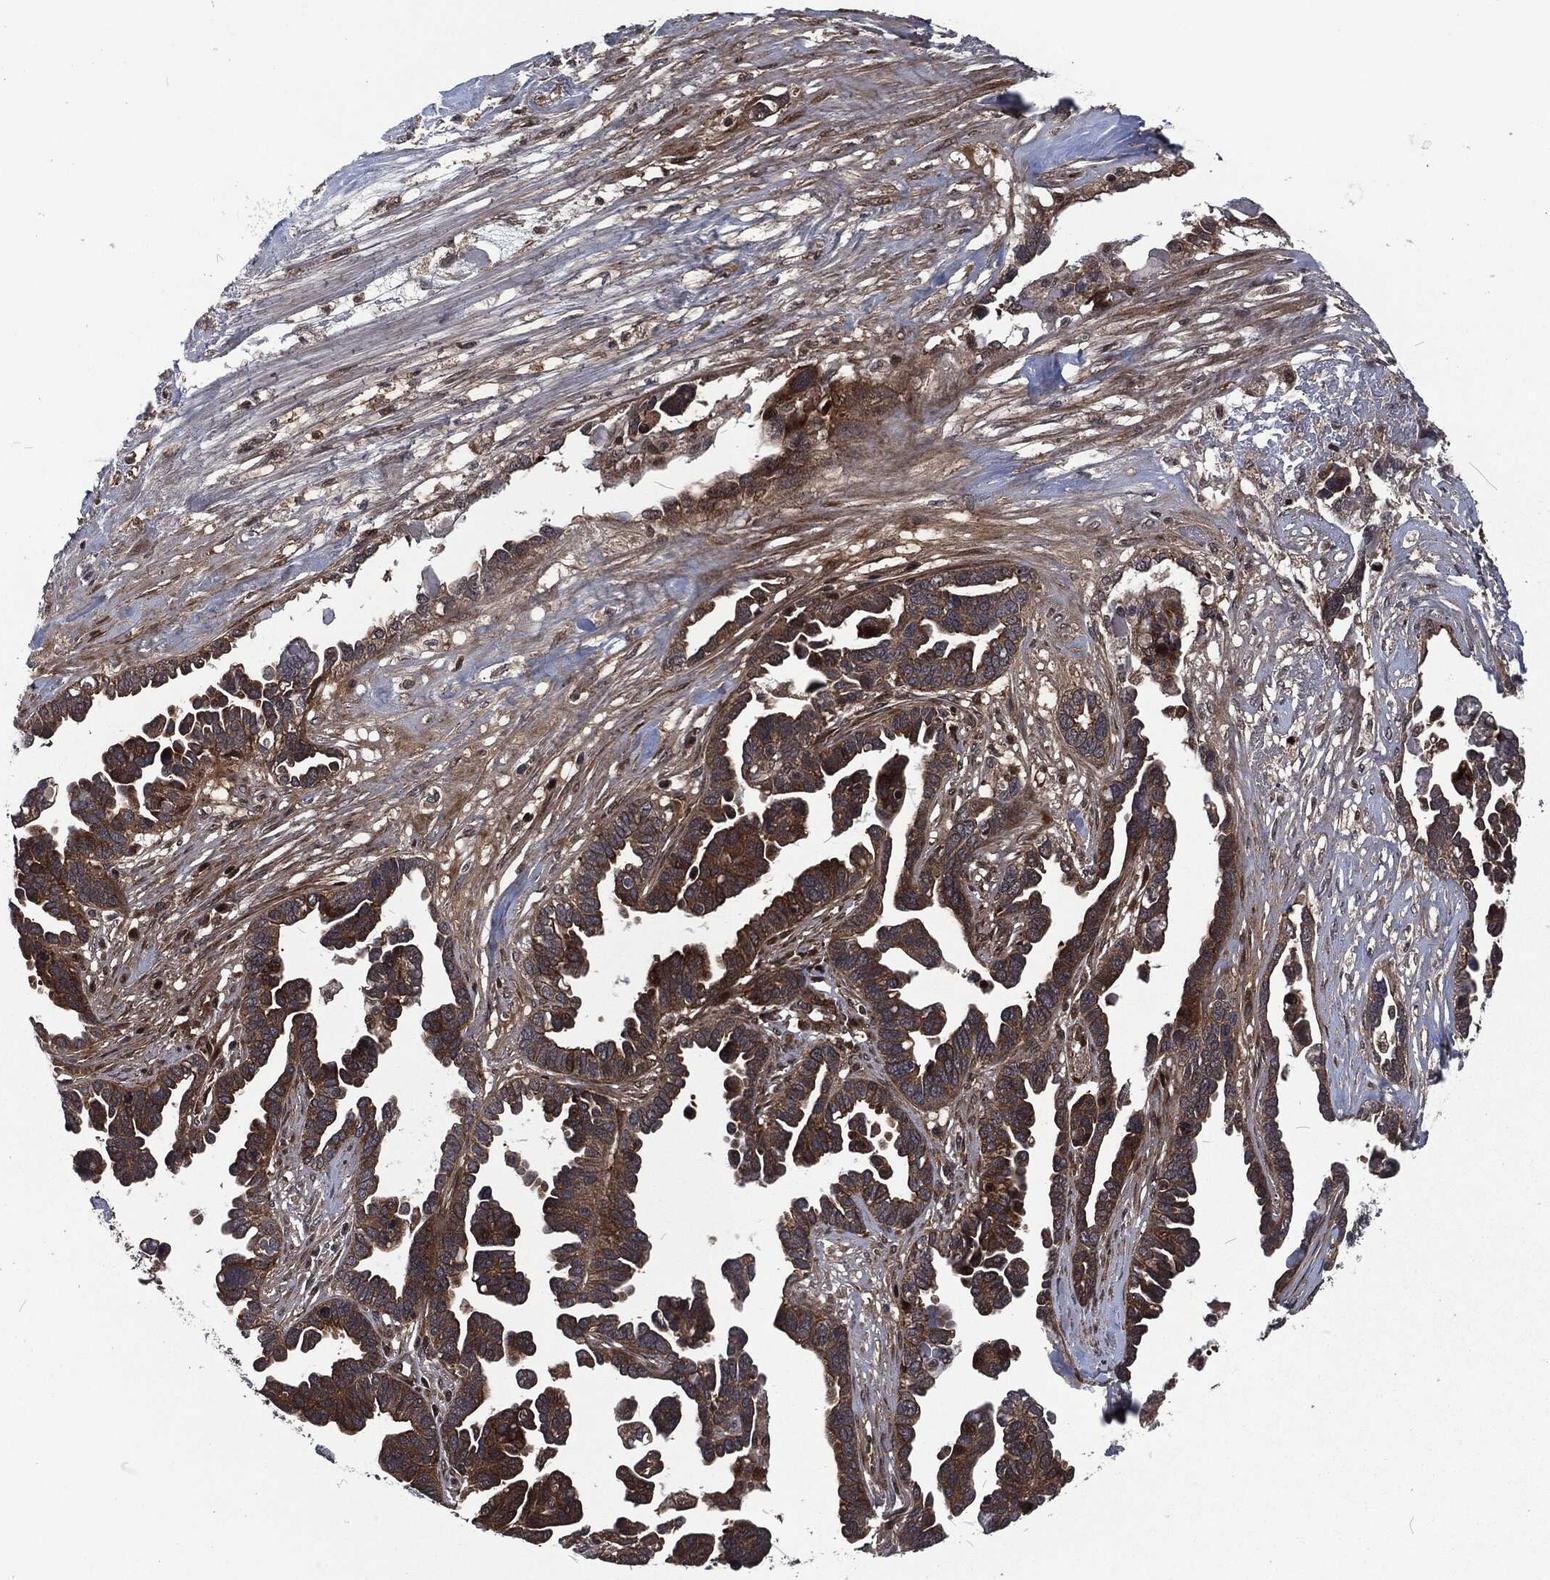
{"staining": {"intensity": "moderate", "quantity": ">75%", "location": "cytoplasmic/membranous"}, "tissue": "ovarian cancer", "cell_type": "Tumor cells", "image_type": "cancer", "snomed": [{"axis": "morphology", "description": "Cystadenocarcinoma, serous, NOS"}, {"axis": "topography", "description": "Ovary"}], "caption": "Ovarian cancer tissue displays moderate cytoplasmic/membranous expression in about >75% of tumor cells", "gene": "CMPK2", "patient": {"sex": "female", "age": 54}}